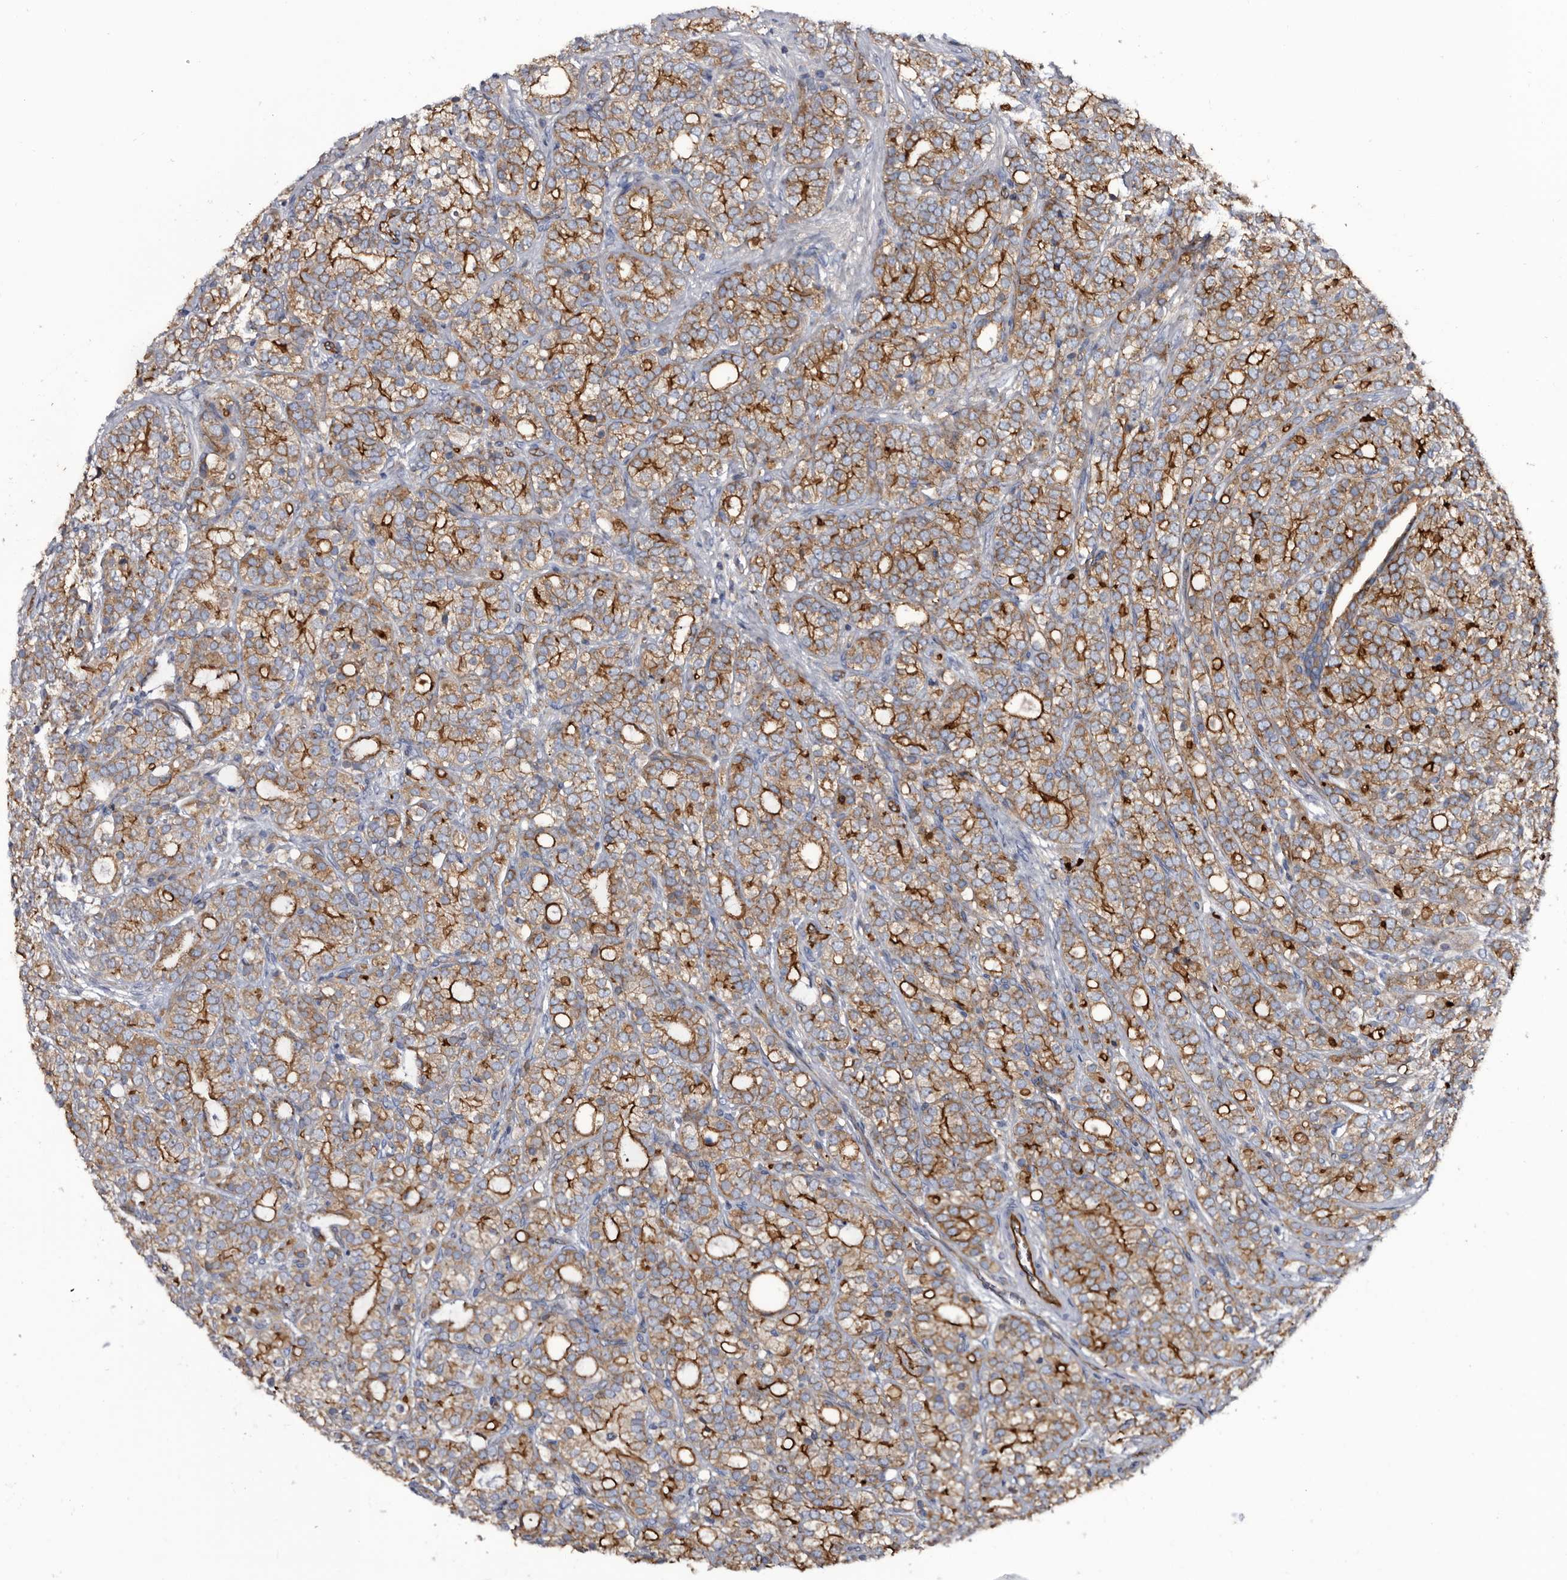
{"staining": {"intensity": "strong", "quantity": ">75%", "location": "cytoplasmic/membranous"}, "tissue": "prostate cancer", "cell_type": "Tumor cells", "image_type": "cancer", "snomed": [{"axis": "morphology", "description": "Adenocarcinoma, High grade"}, {"axis": "topography", "description": "Prostate"}], "caption": "DAB (3,3'-diaminobenzidine) immunohistochemical staining of human adenocarcinoma (high-grade) (prostate) exhibits strong cytoplasmic/membranous protein expression in approximately >75% of tumor cells.", "gene": "TSPAN17", "patient": {"sex": "male", "age": 57}}